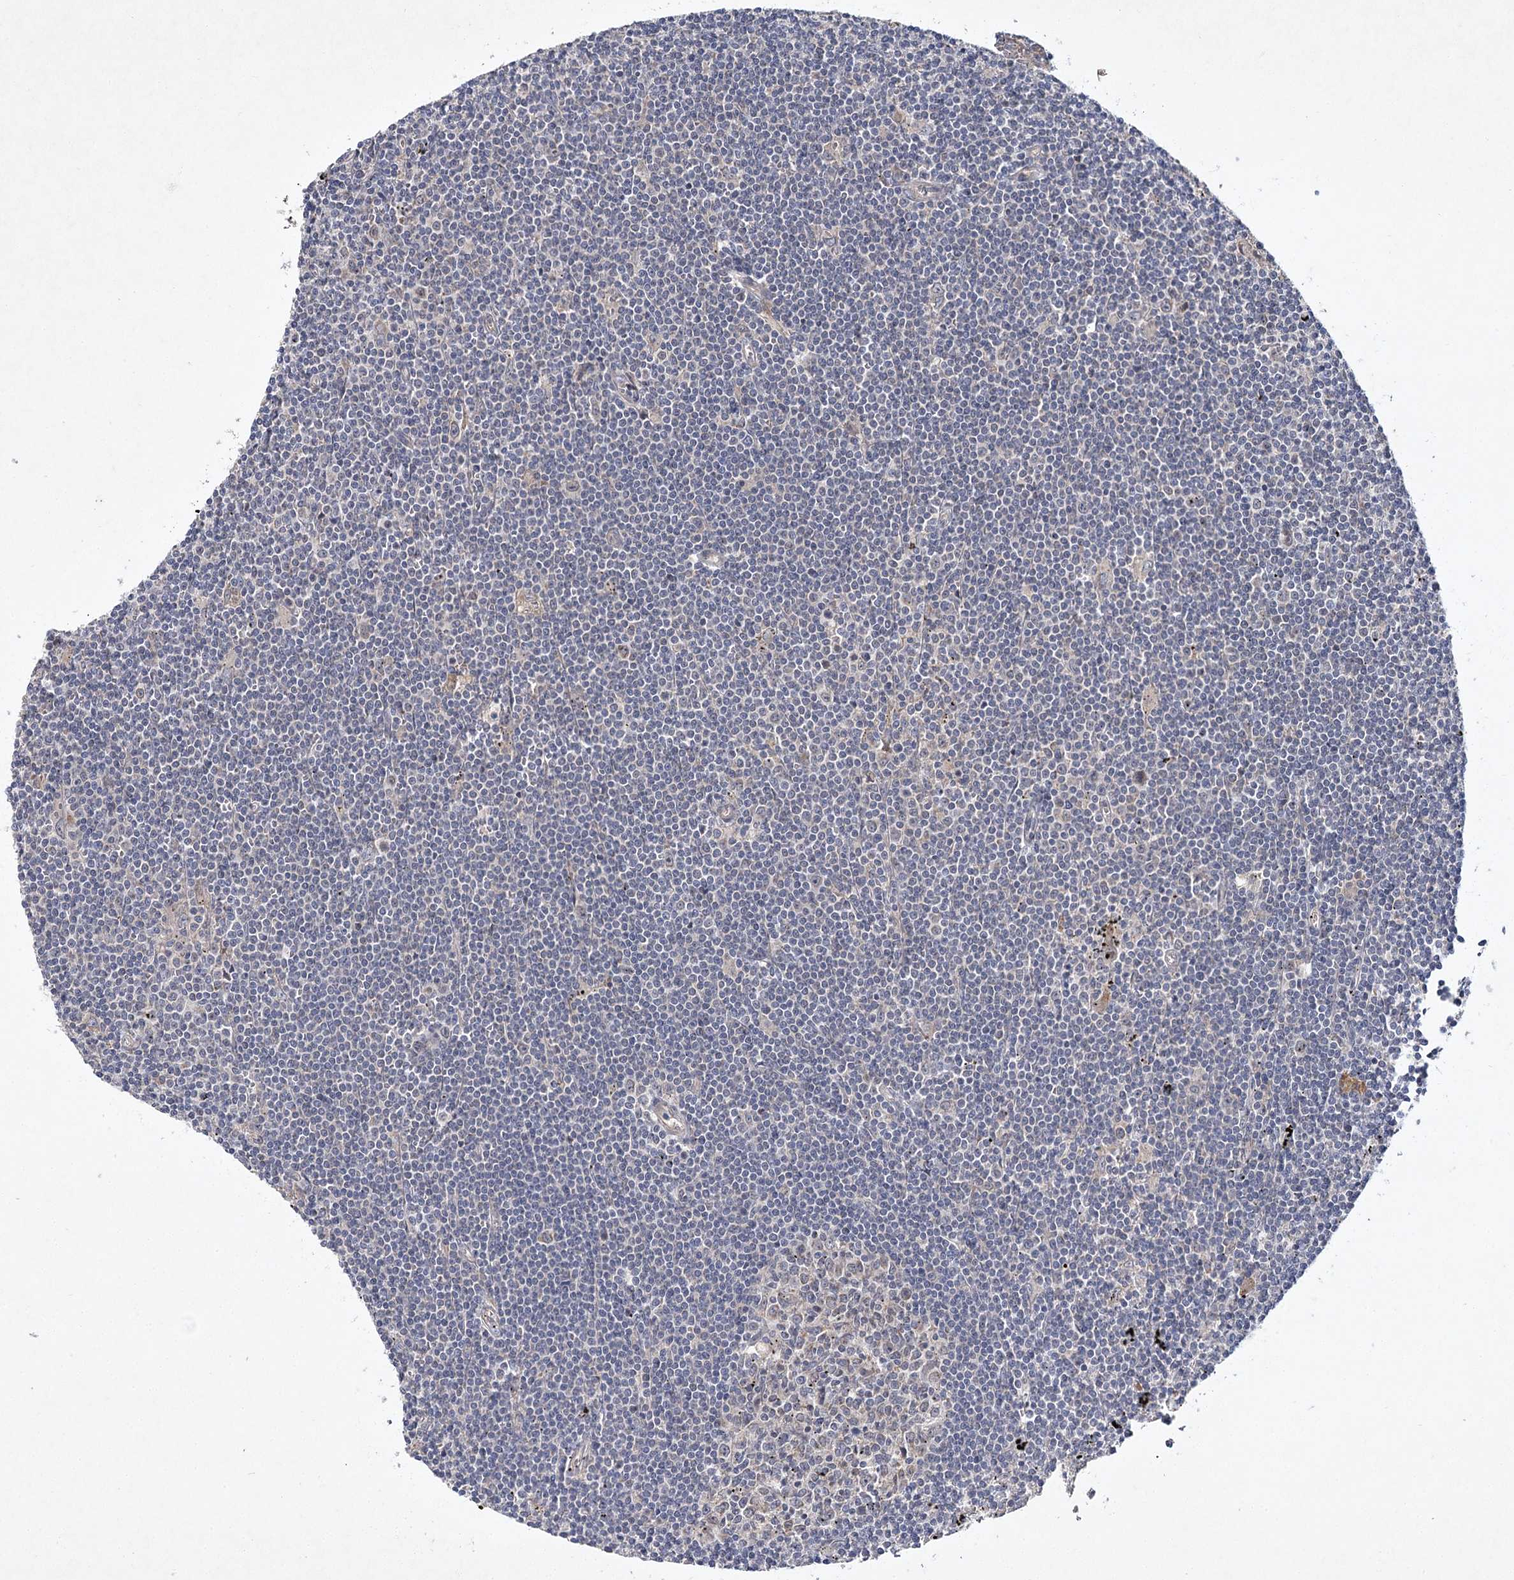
{"staining": {"intensity": "negative", "quantity": "none", "location": "none"}, "tissue": "lymphoma", "cell_type": "Tumor cells", "image_type": "cancer", "snomed": [{"axis": "morphology", "description": "Malignant lymphoma, non-Hodgkin's type, Low grade"}, {"axis": "topography", "description": "Spleen"}], "caption": "Lymphoma stained for a protein using immunohistochemistry exhibits no staining tumor cells.", "gene": "MFN1", "patient": {"sex": "male", "age": 76}}